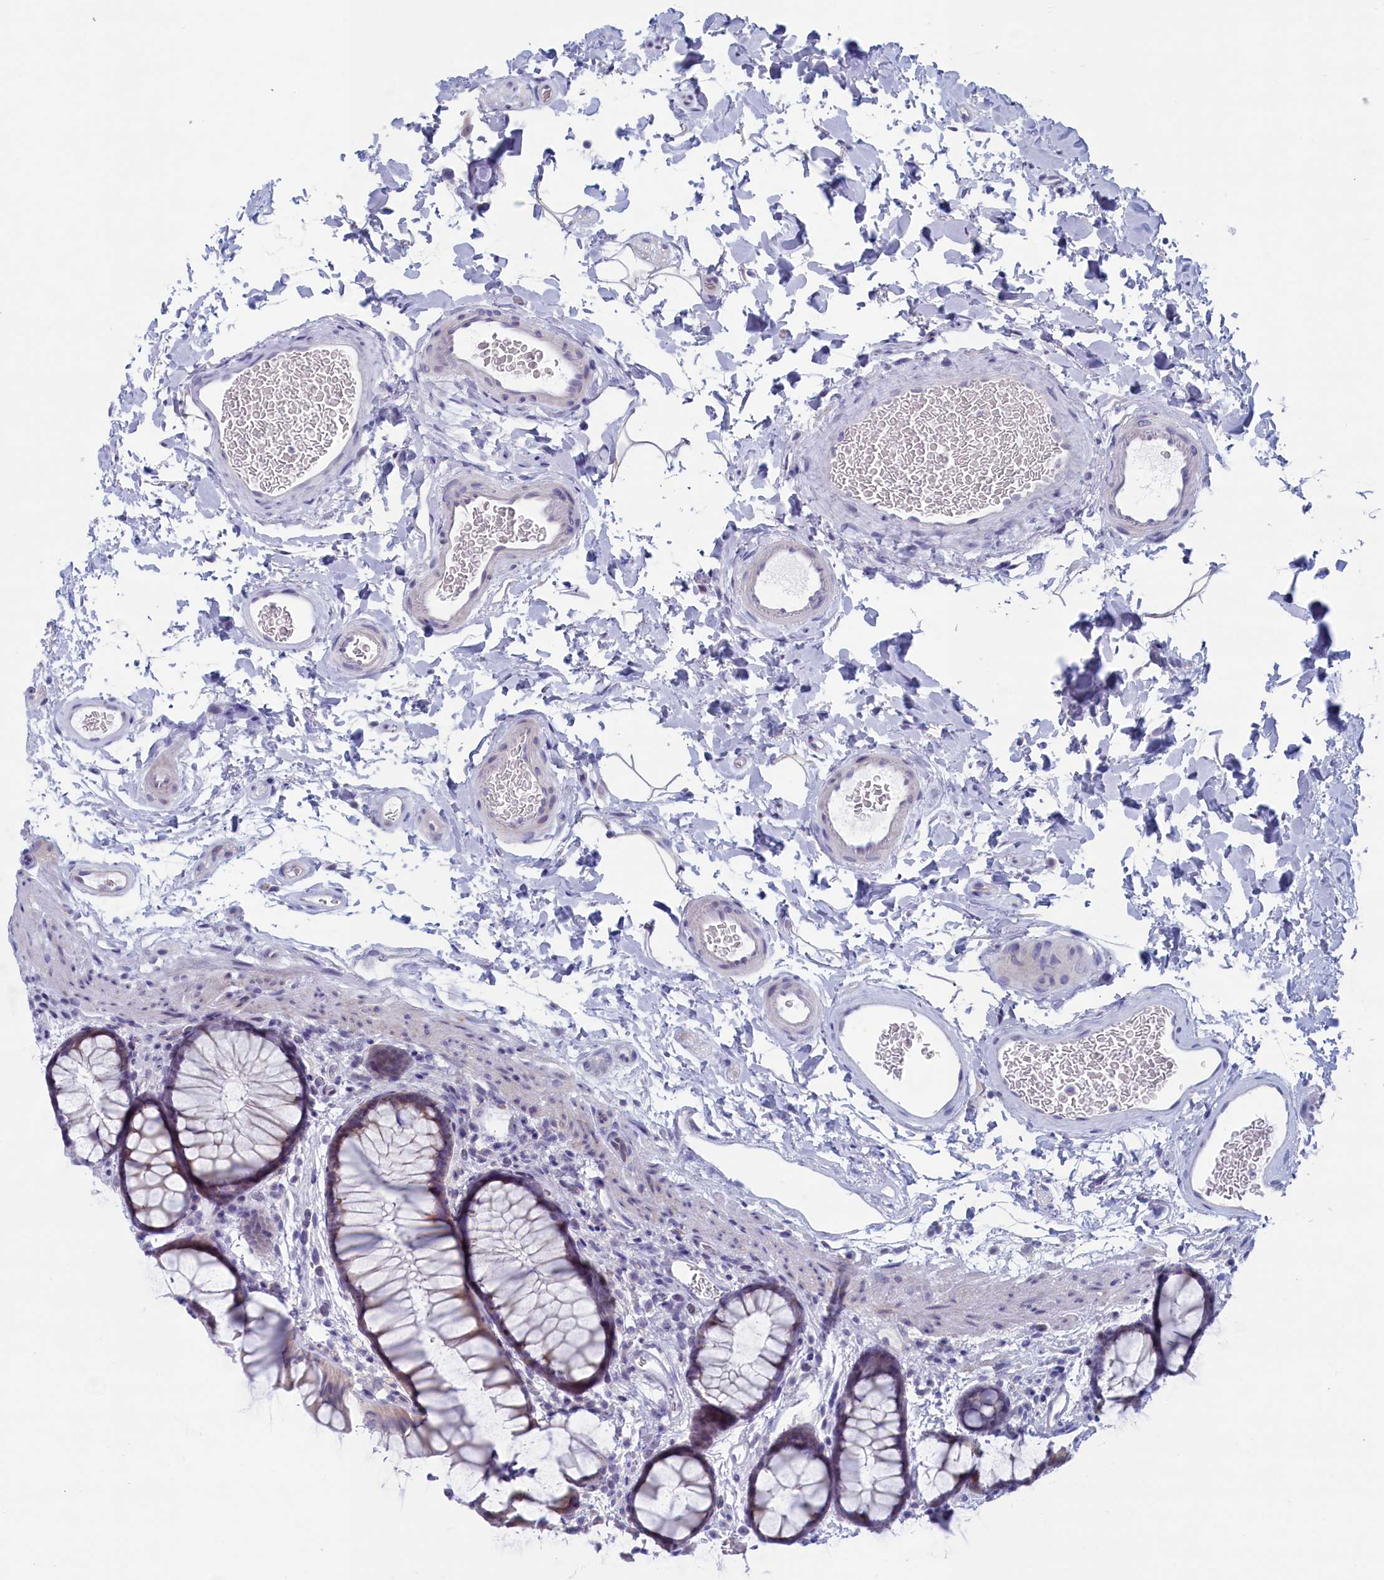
{"staining": {"intensity": "negative", "quantity": "none", "location": "none"}, "tissue": "colon", "cell_type": "Endothelial cells", "image_type": "normal", "snomed": [{"axis": "morphology", "description": "Normal tissue, NOS"}, {"axis": "topography", "description": "Colon"}], "caption": "Image shows no significant protein expression in endothelial cells of unremarkable colon. The staining is performed using DAB brown chromogen with nuclei counter-stained in using hematoxylin.", "gene": "WDR76", "patient": {"sex": "female", "age": 82}}